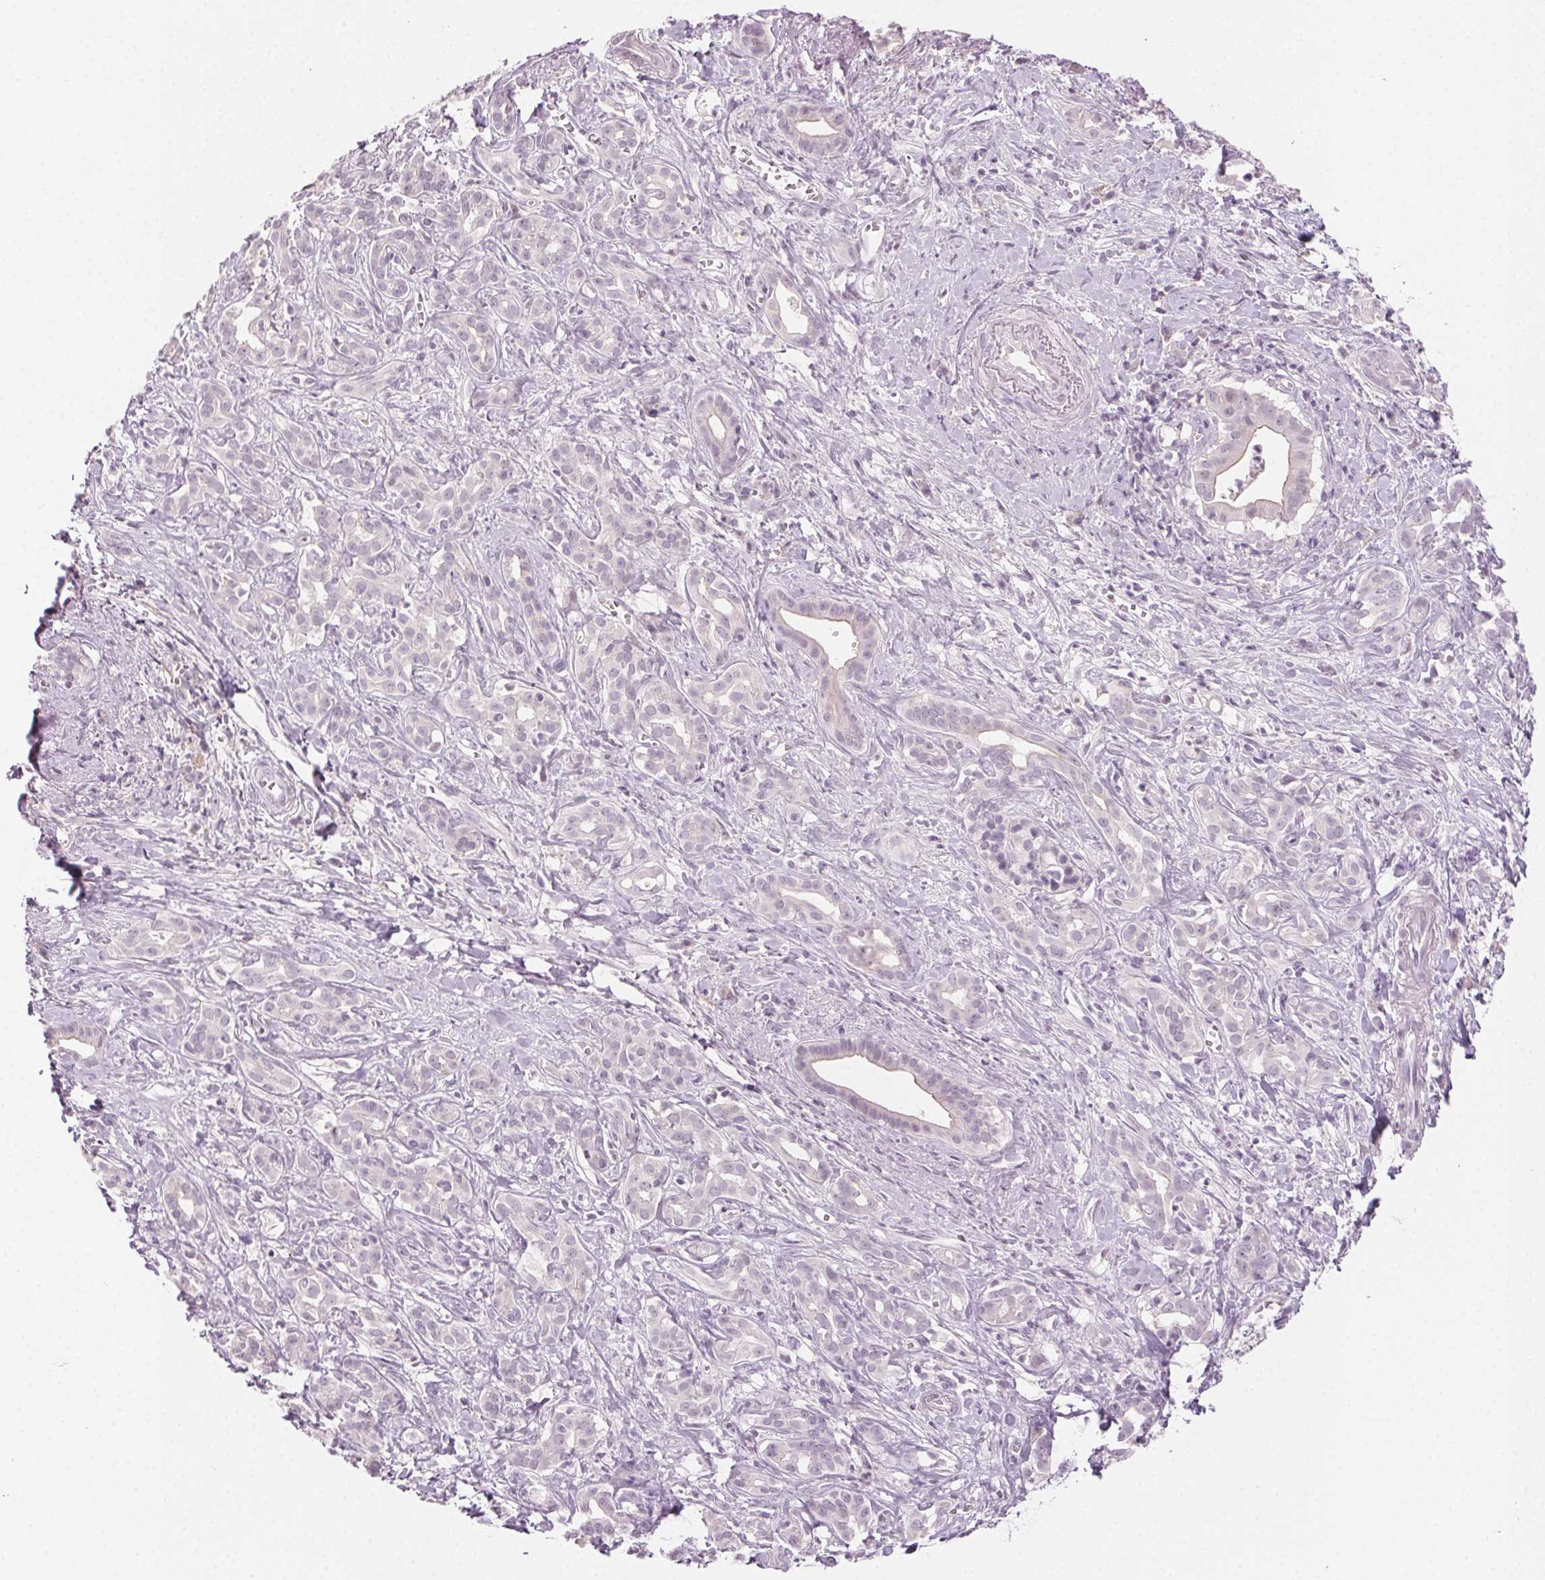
{"staining": {"intensity": "negative", "quantity": "none", "location": "none"}, "tissue": "pancreatic cancer", "cell_type": "Tumor cells", "image_type": "cancer", "snomed": [{"axis": "morphology", "description": "Adenocarcinoma, NOS"}, {"axis": "topography", "description": "Pancreas"}], "caption": "Tumor cells show no significant protein expression in pancreatic cancer (adenocarcinoma).", "gene": "HSF5", "patient": {"sex": "male", "age": 61}}